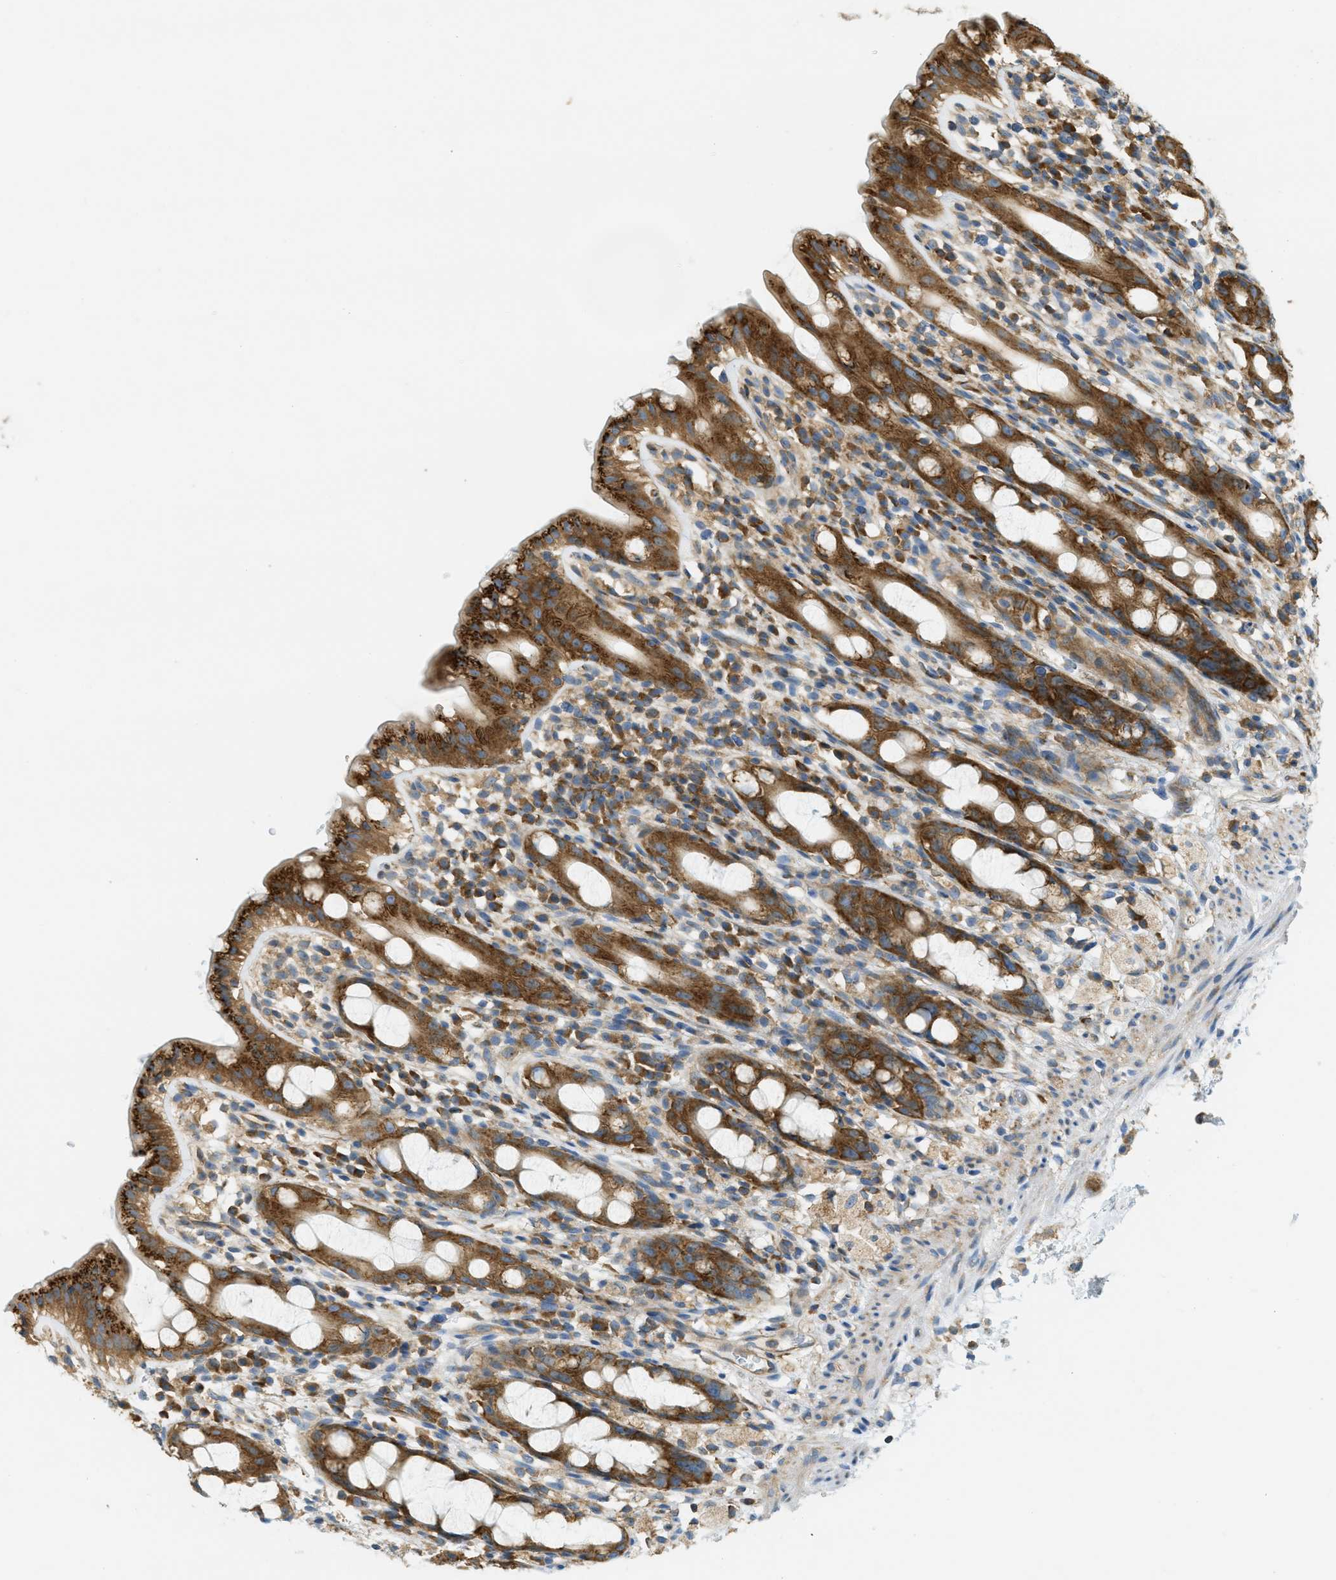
{"staining": {"intensity": "strong", "quantity": ">75%", "location": "cytoplasmic/membranous"}, "tissue": "rectum", "cell_type": "Glandular cells", "image_type": "normal", "snomed": [{"axis": "morphology", "description": "Normal tissue, NOS"}, {"axis": "topography", "description": "Rectum"}], "caption": "A brown stain labels strong cytoplasmic/membranous positivity of a protein in glandular cells of benign rectum. The staining was performed using DAB (3,3'-diaminobenzidine) to visualize the protein expression in brown, while the nuclei were stained in blue with hematoxylin (Magnification: 20x).", "gene": "ABCF1", "patient": {"sex": "male", "age": 44}}